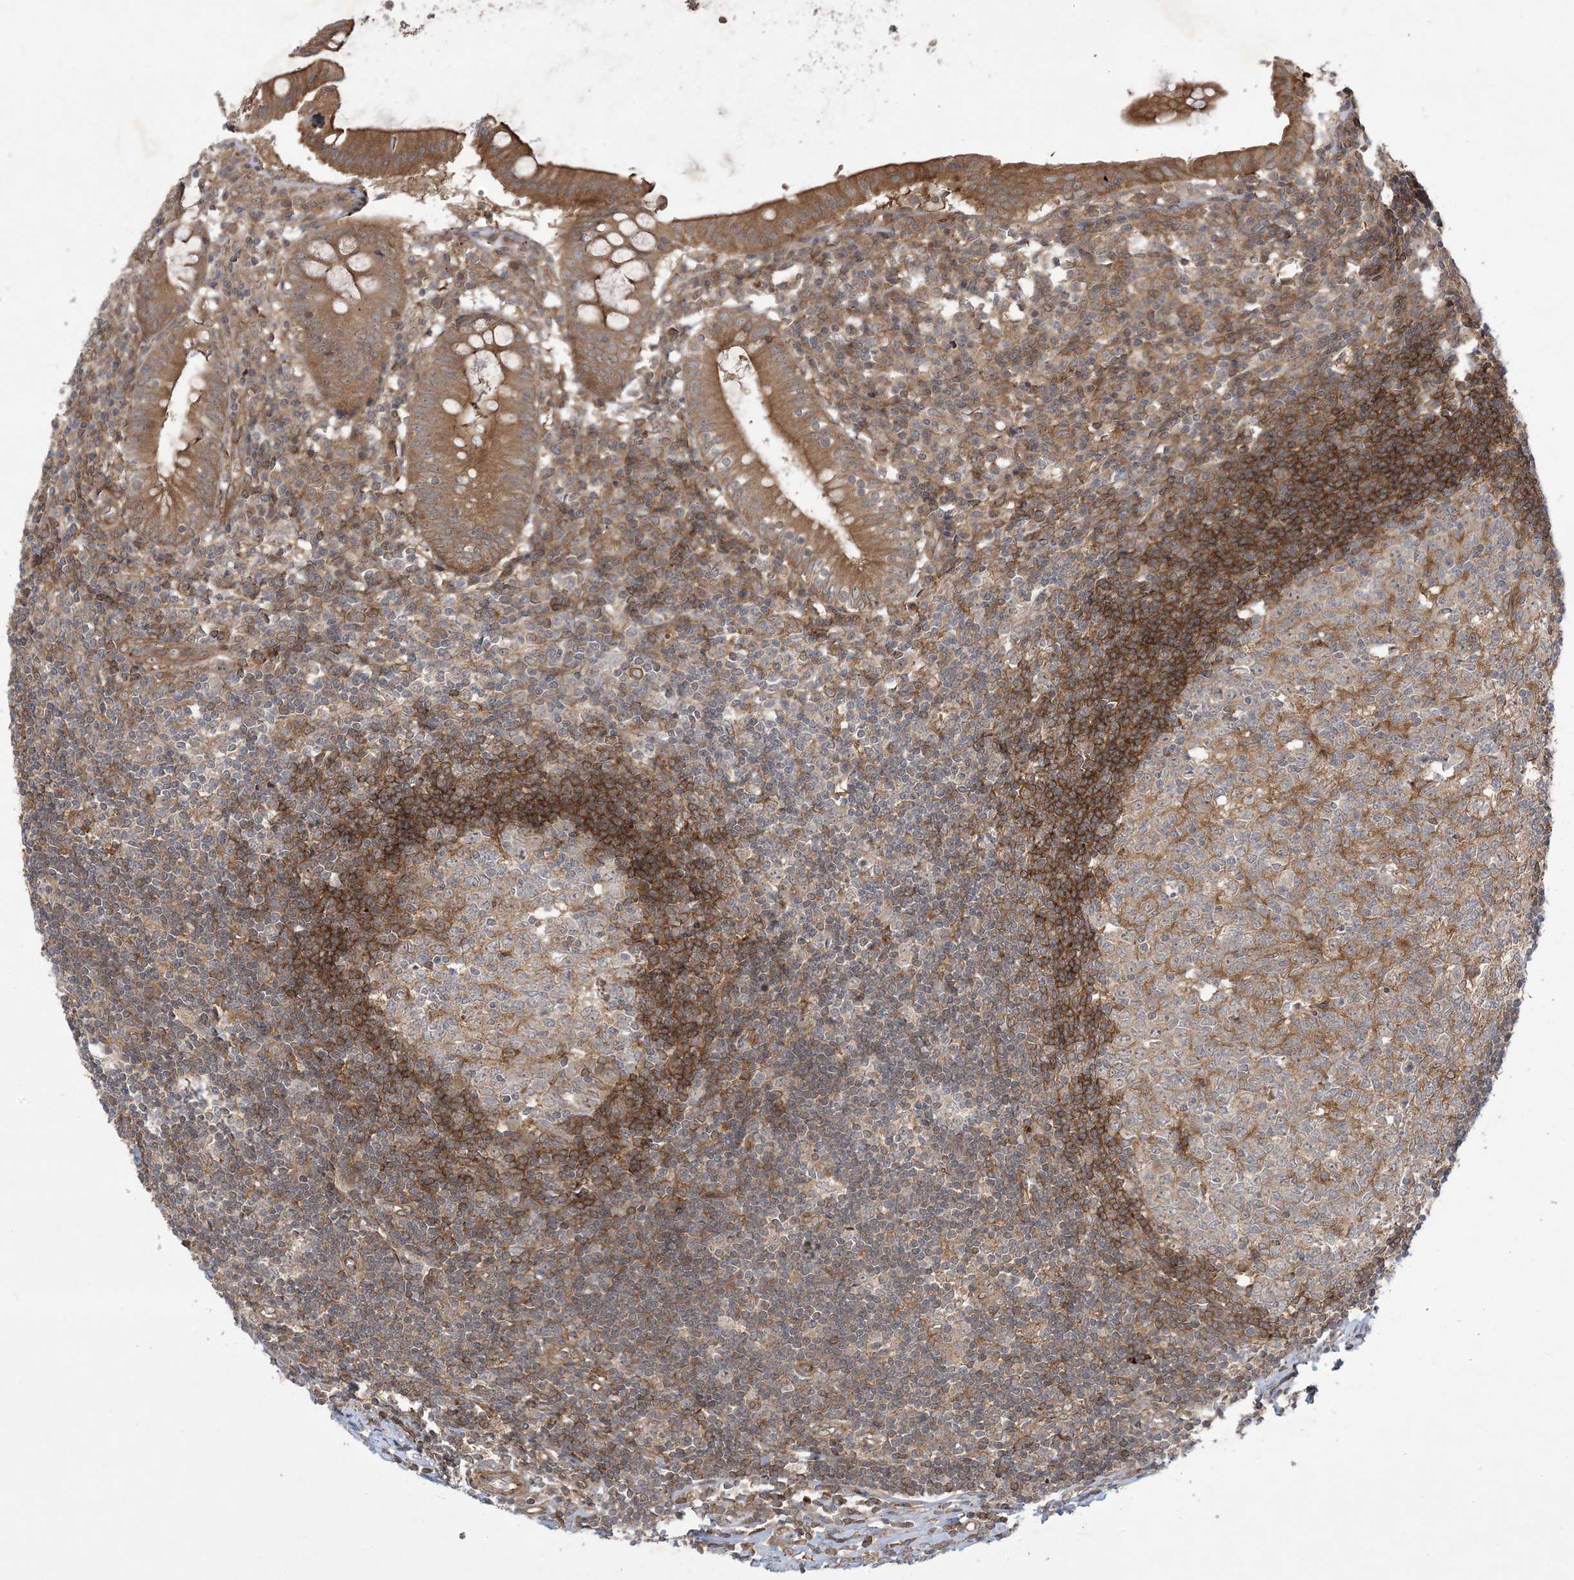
{"staining": {"intensity": "moderate", "quantity": ">75%", "location": "cytoplasmic/membranous,nuclear"}, "tissue": "appendix", "cell_type": "Glandular cells", "image_type": "normal", "snomed": [{"axis": "morphology", "description": "Normal tissue, NOS"}, {"axis": "topography", "description": "Appendix"}], "caption": "This photomicrograph demonstrates immunohistochemistry staining of benign appendix, with medium moderate cytoplasmic/membranous,nuclear expression in about >75% of glandular cells.", "gene": "SOGA3", "patient": {"sex": "female", "age": 54}}